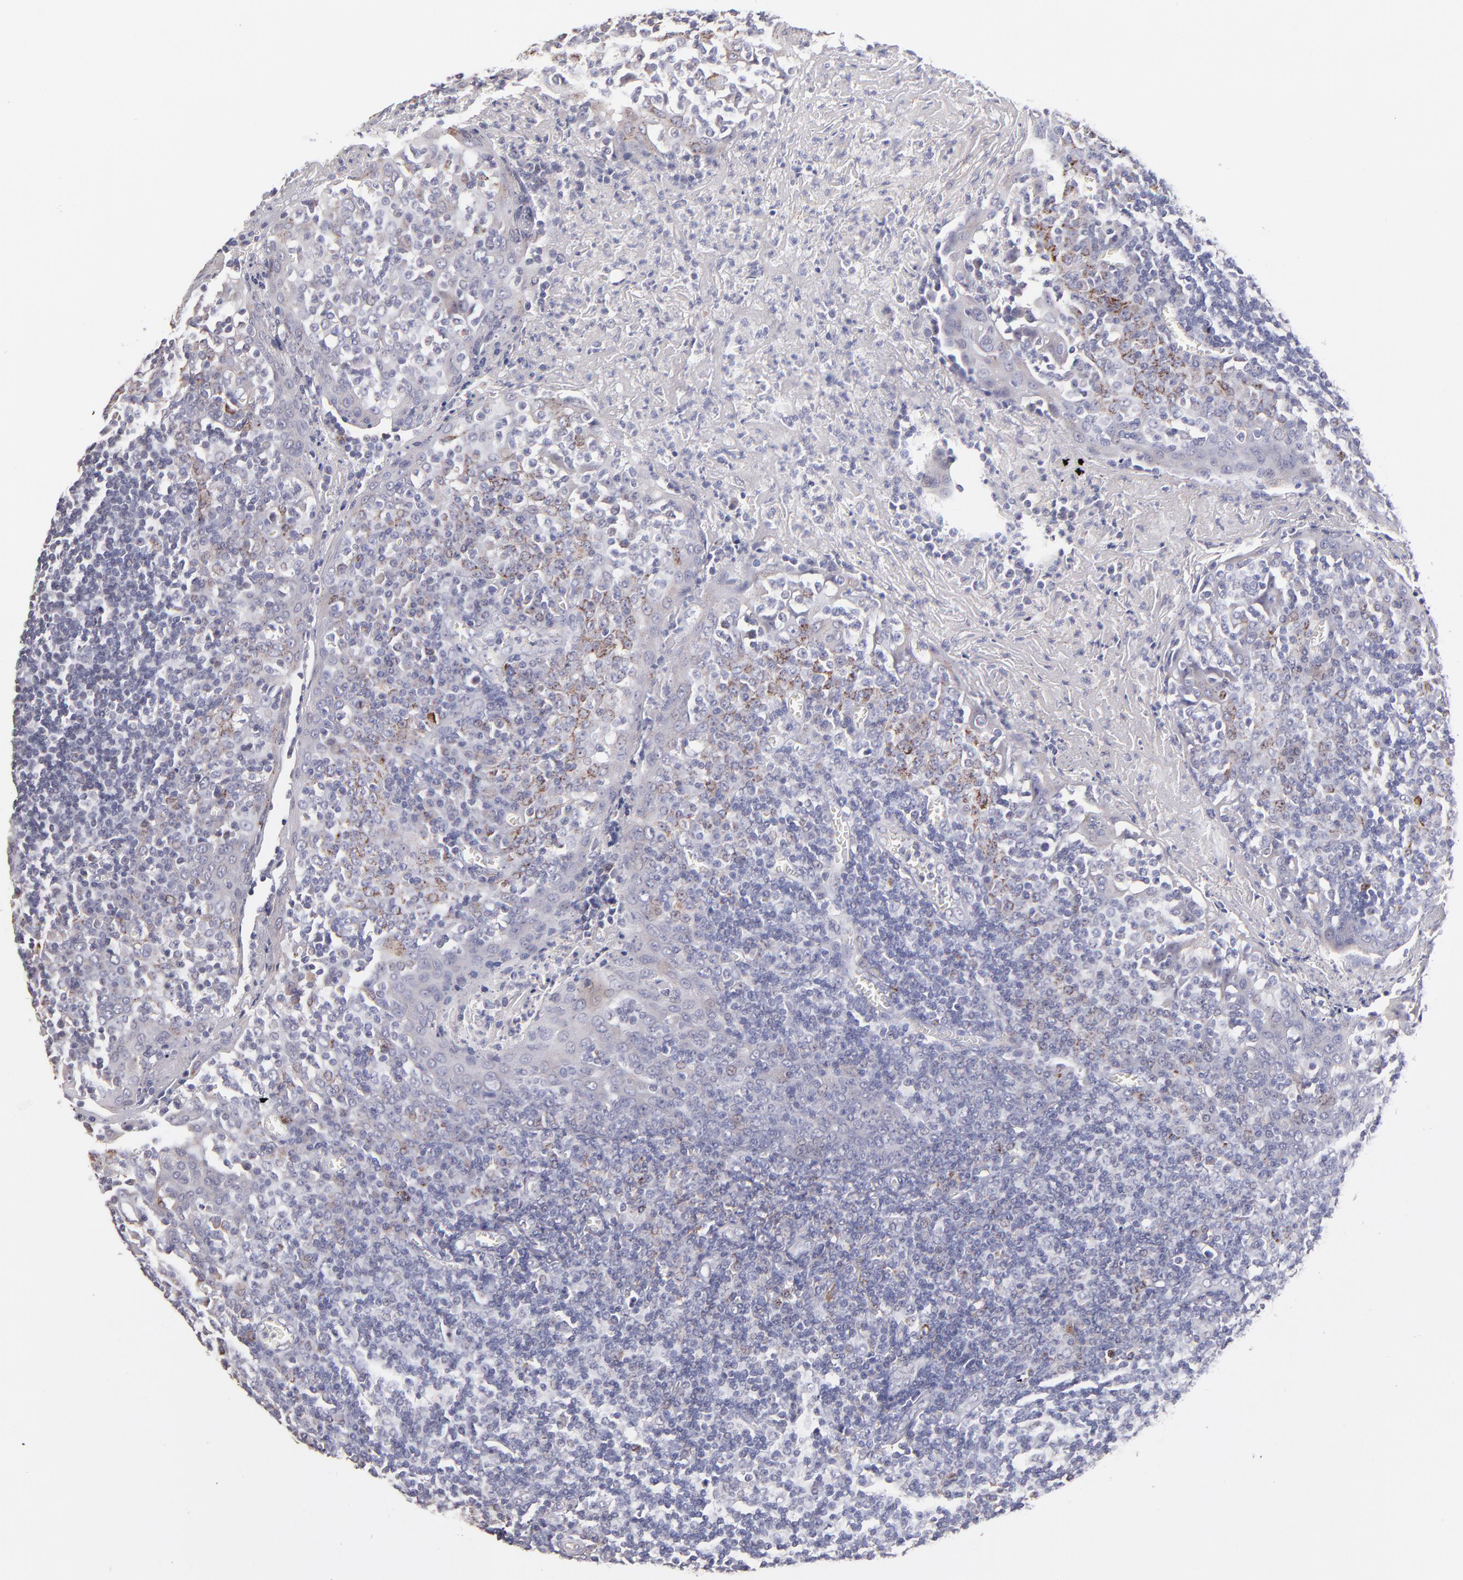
{"staining": {"intensity": "weak", "quantity": "<25%", "location": "cytoplasmic/membranous"}, "tissue": "tonsil", "cell_type": "Germinal center cells", "image_type": "normal", "snomed": [{"axis": "morphology", "description": "Normal tissue, NOS"}, {"axis": "topography", "description": "Tonsil"}], "caption": "Protein analysis of benign tonsil reveals no significant expression in germinal center cells.", "gene": "GLDC", "patient": {"sex": "female", "age": 41}}